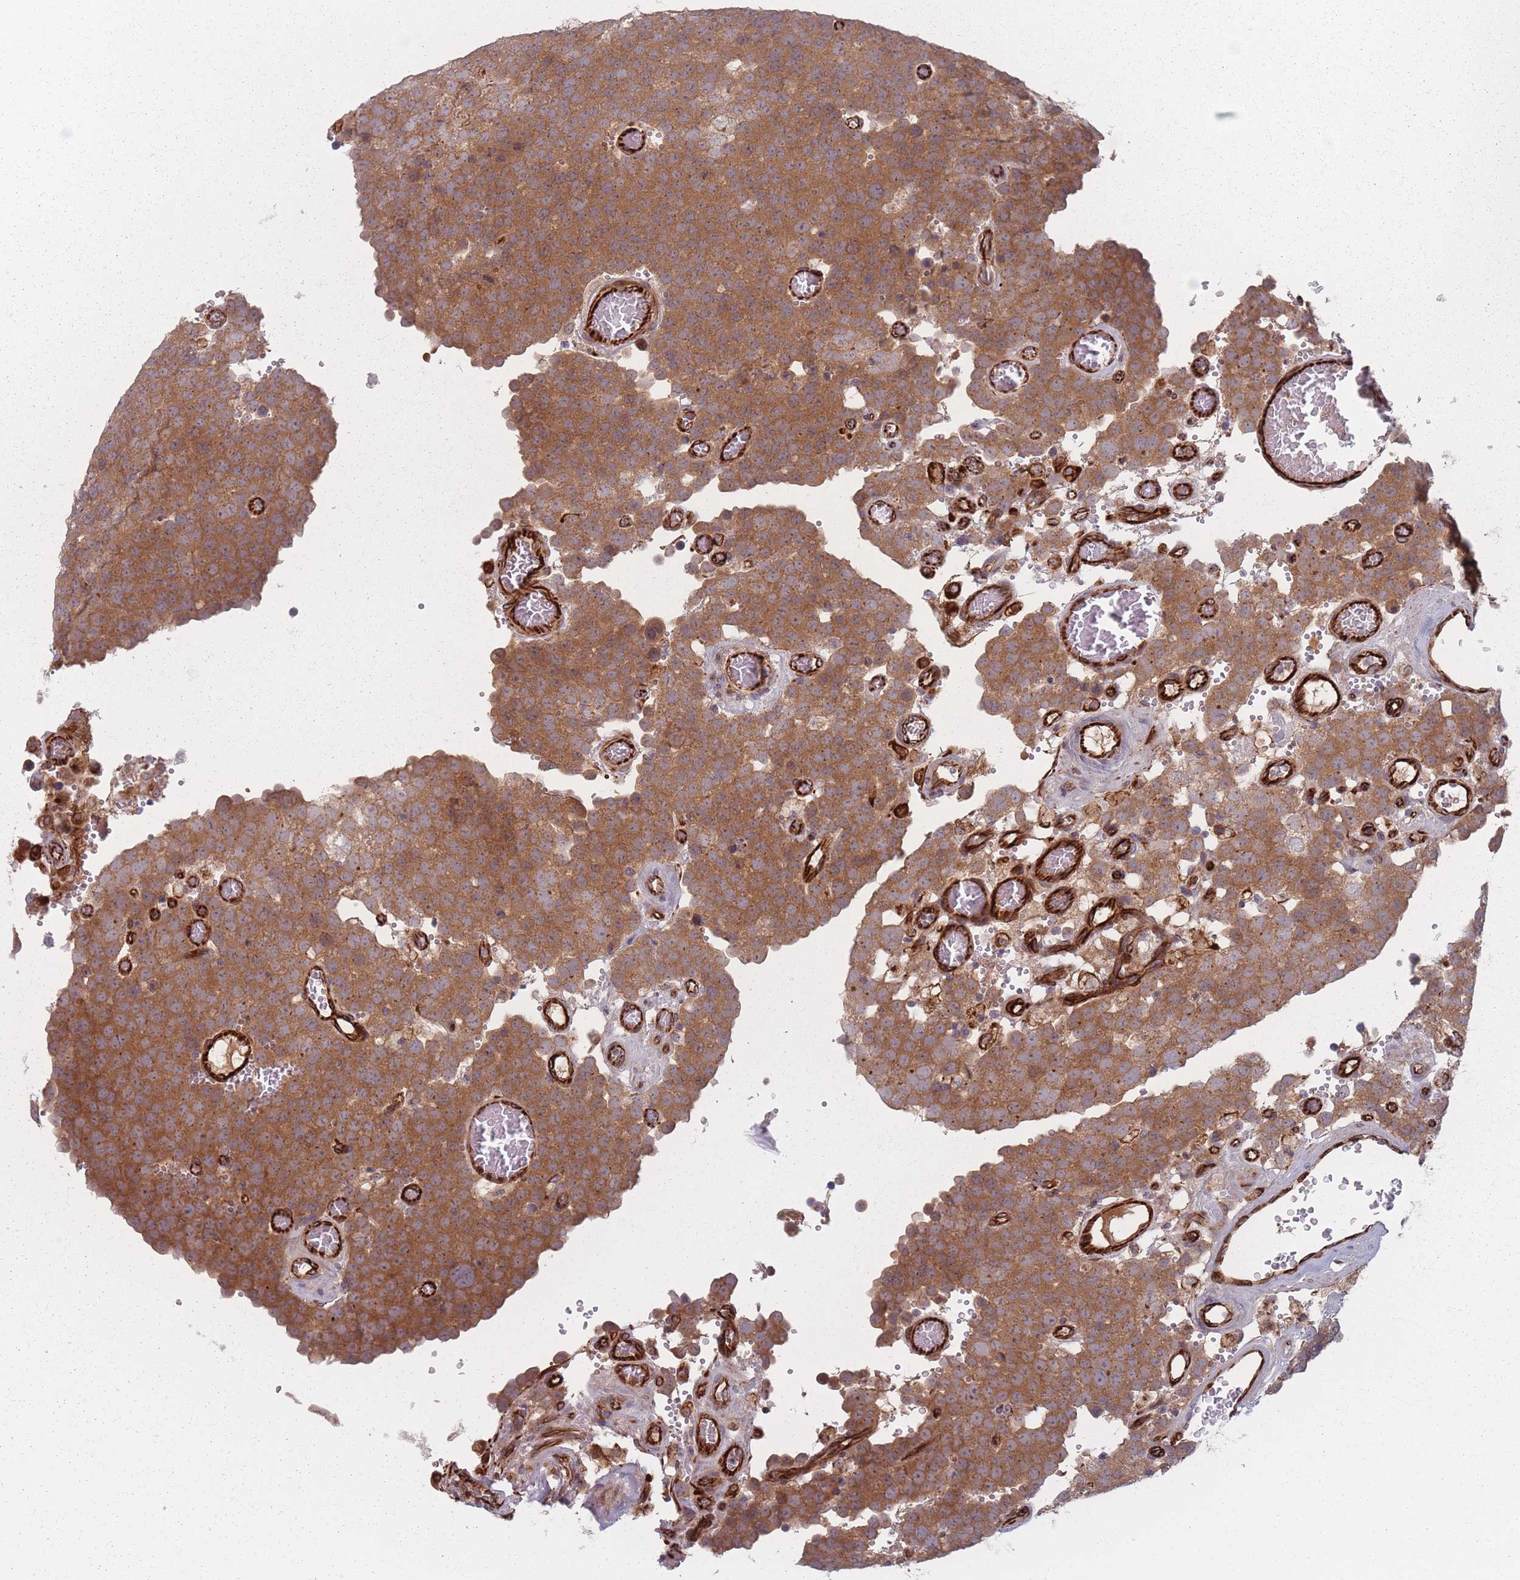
{"staining": {"intensity": "moderate", "quantity": ">75%", "location": "cytoplasmic/membranous"}, "tissue": "testis cancer", "cell_type": "Tumor cells", "image_type": "cancer", "snomed": [{"axis": "morphology", "description": "Normal tissue, NOS"}, {"axis": "morphology", "description": "Seminoma, NOS"}, {"axis": "topography", "description": "Testis"}], "caption": "Immunohistochemical staining of testis cancer exhibits medium levels of moderate cytoplasmic/membranous protein staining in approximately >75% of tumor cells. (Brightfield microscopy of DAB IHC at high magnification).", "gene": "EEF1AKMT2", "patient": {"sex": "male", "age": 71}}